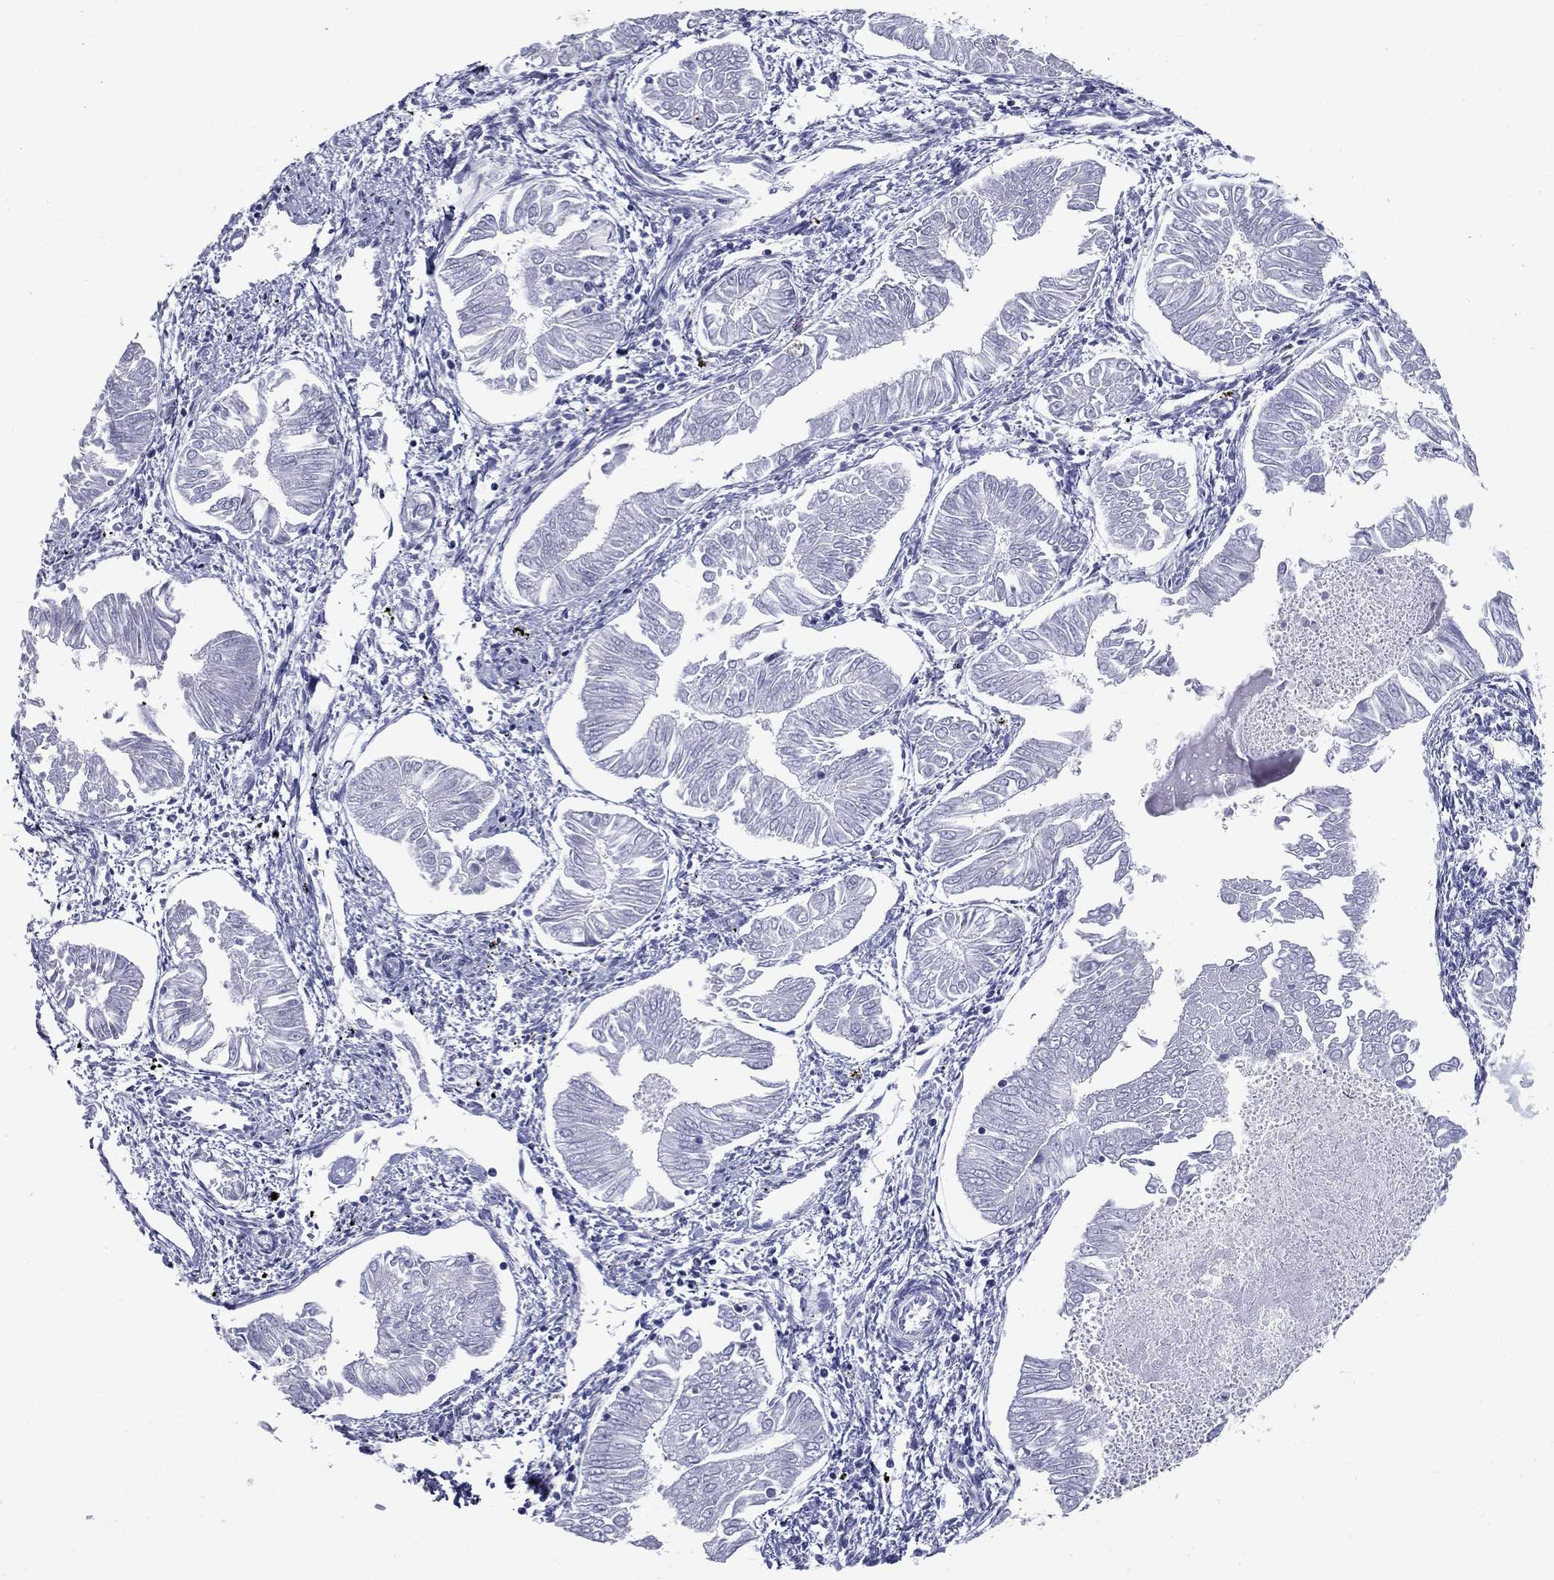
{"staining": {"intensity": "negative", "quantity": "none", "location": "none"}, "tissue": "endometrial cancer", "cell_type": "Tumor cells", "image_type": "cancer", "snomed": [{"axis": "morphology", "description": "Adenocarcinoma, NOS"}, {"axis": "topography", "description": "Endometrium"}], "caption": "There is no significant staining in tumor cells of adenocarcinoma (endometrial).", "gene": "NPPA", "patient": {"sex": "female", "age": 53}}